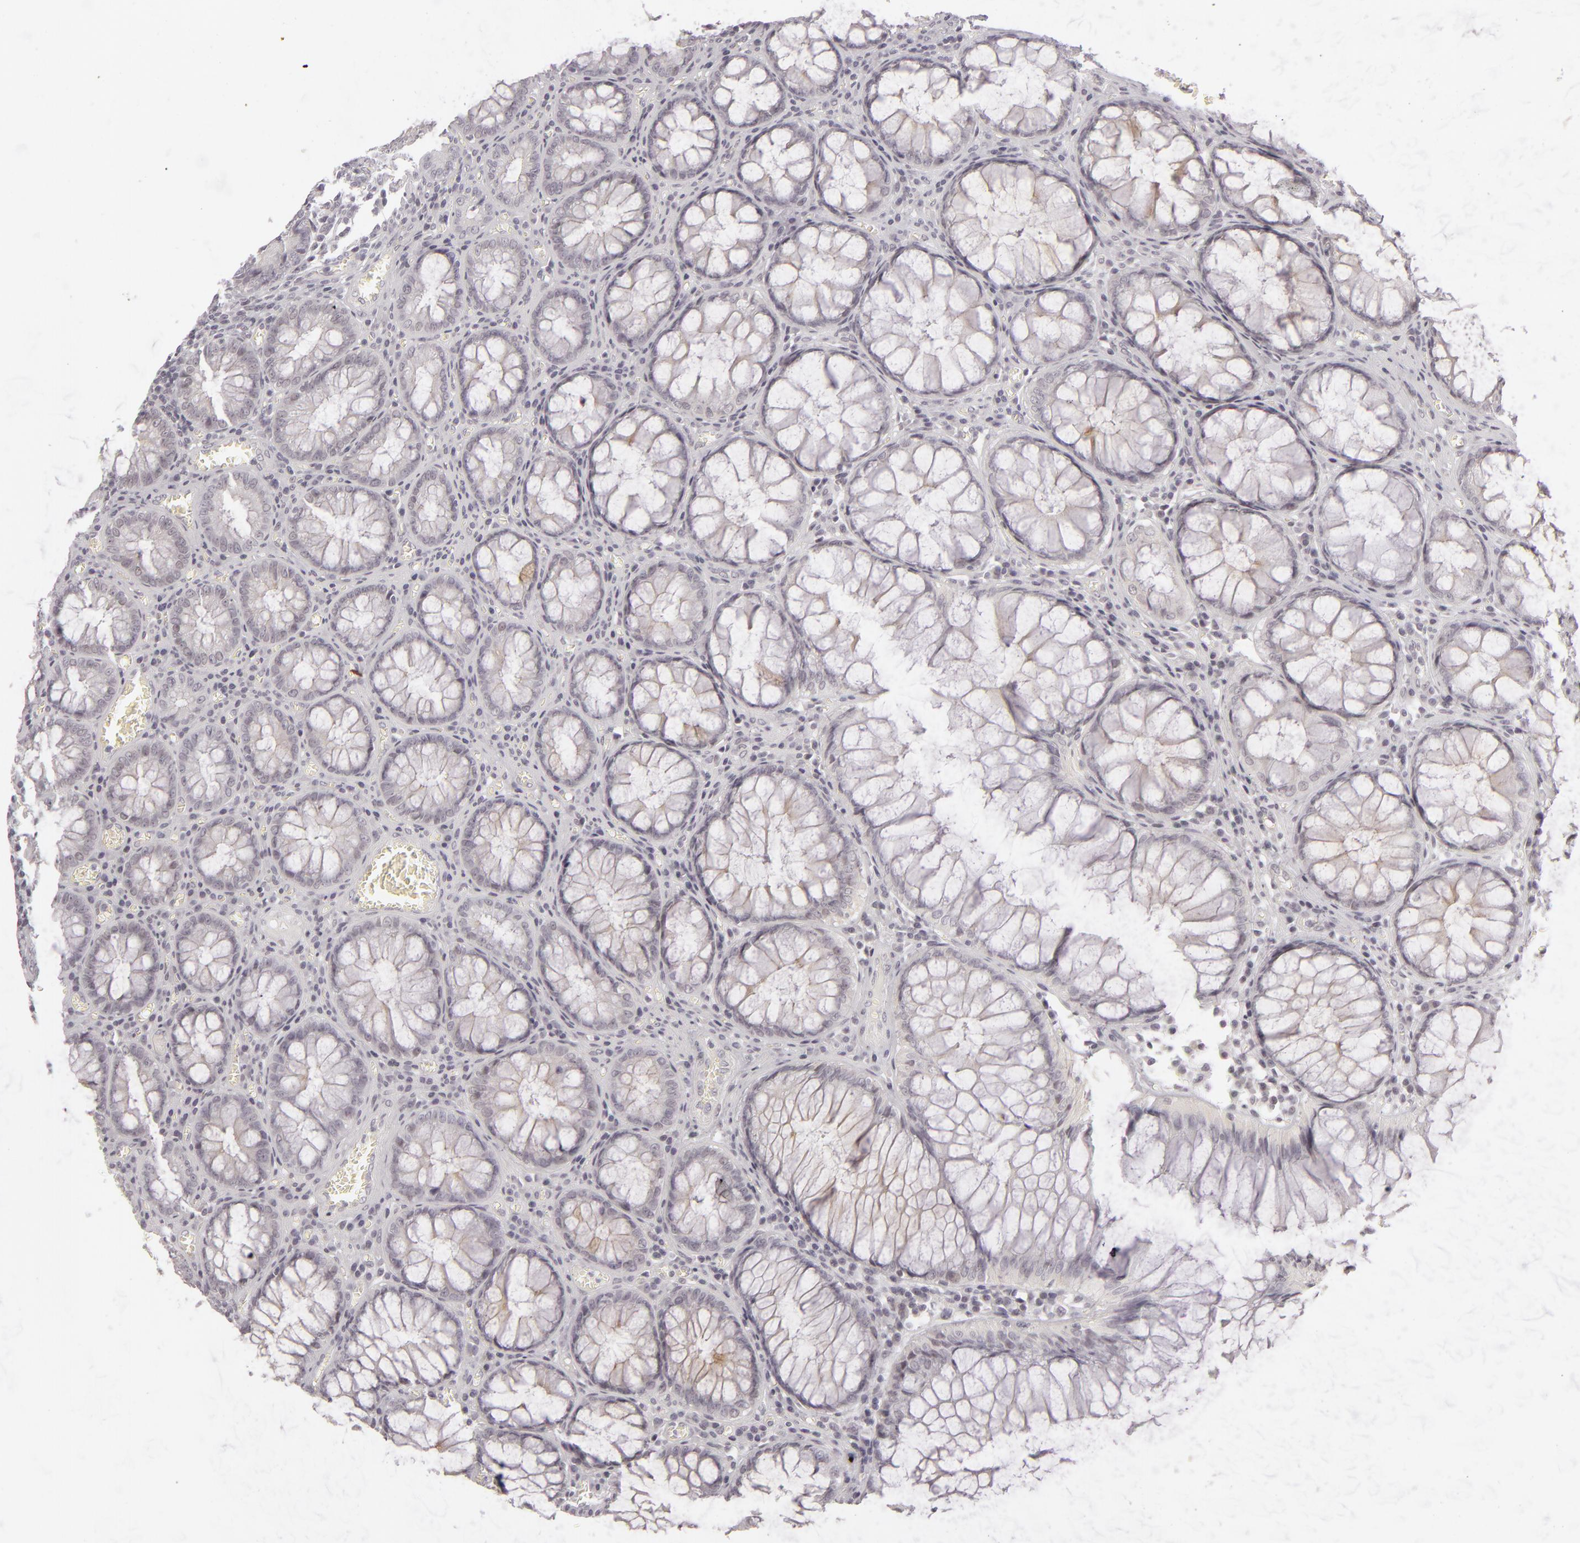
{"staining": {"intensity": "weak", "quantity": "<25%", "location": "cytoplasmic/membranous"}, "tissue": "colorectal cancer", "cell_type": "Tumor cells", "image_type": "cancer", "snomed": [{"axis": "morphology", "description": "Adenocarcinoma, NOS"}, {"axis": "topography", "description": "Rectum"}], "caption": "Immunohistochemistry image of human adenocarcinoma (colorectal) stained for a protein (brown), which shows no expression in tumor cells.", "gene": "SIX1", "patient": {"sex": "female", "age": 98}}